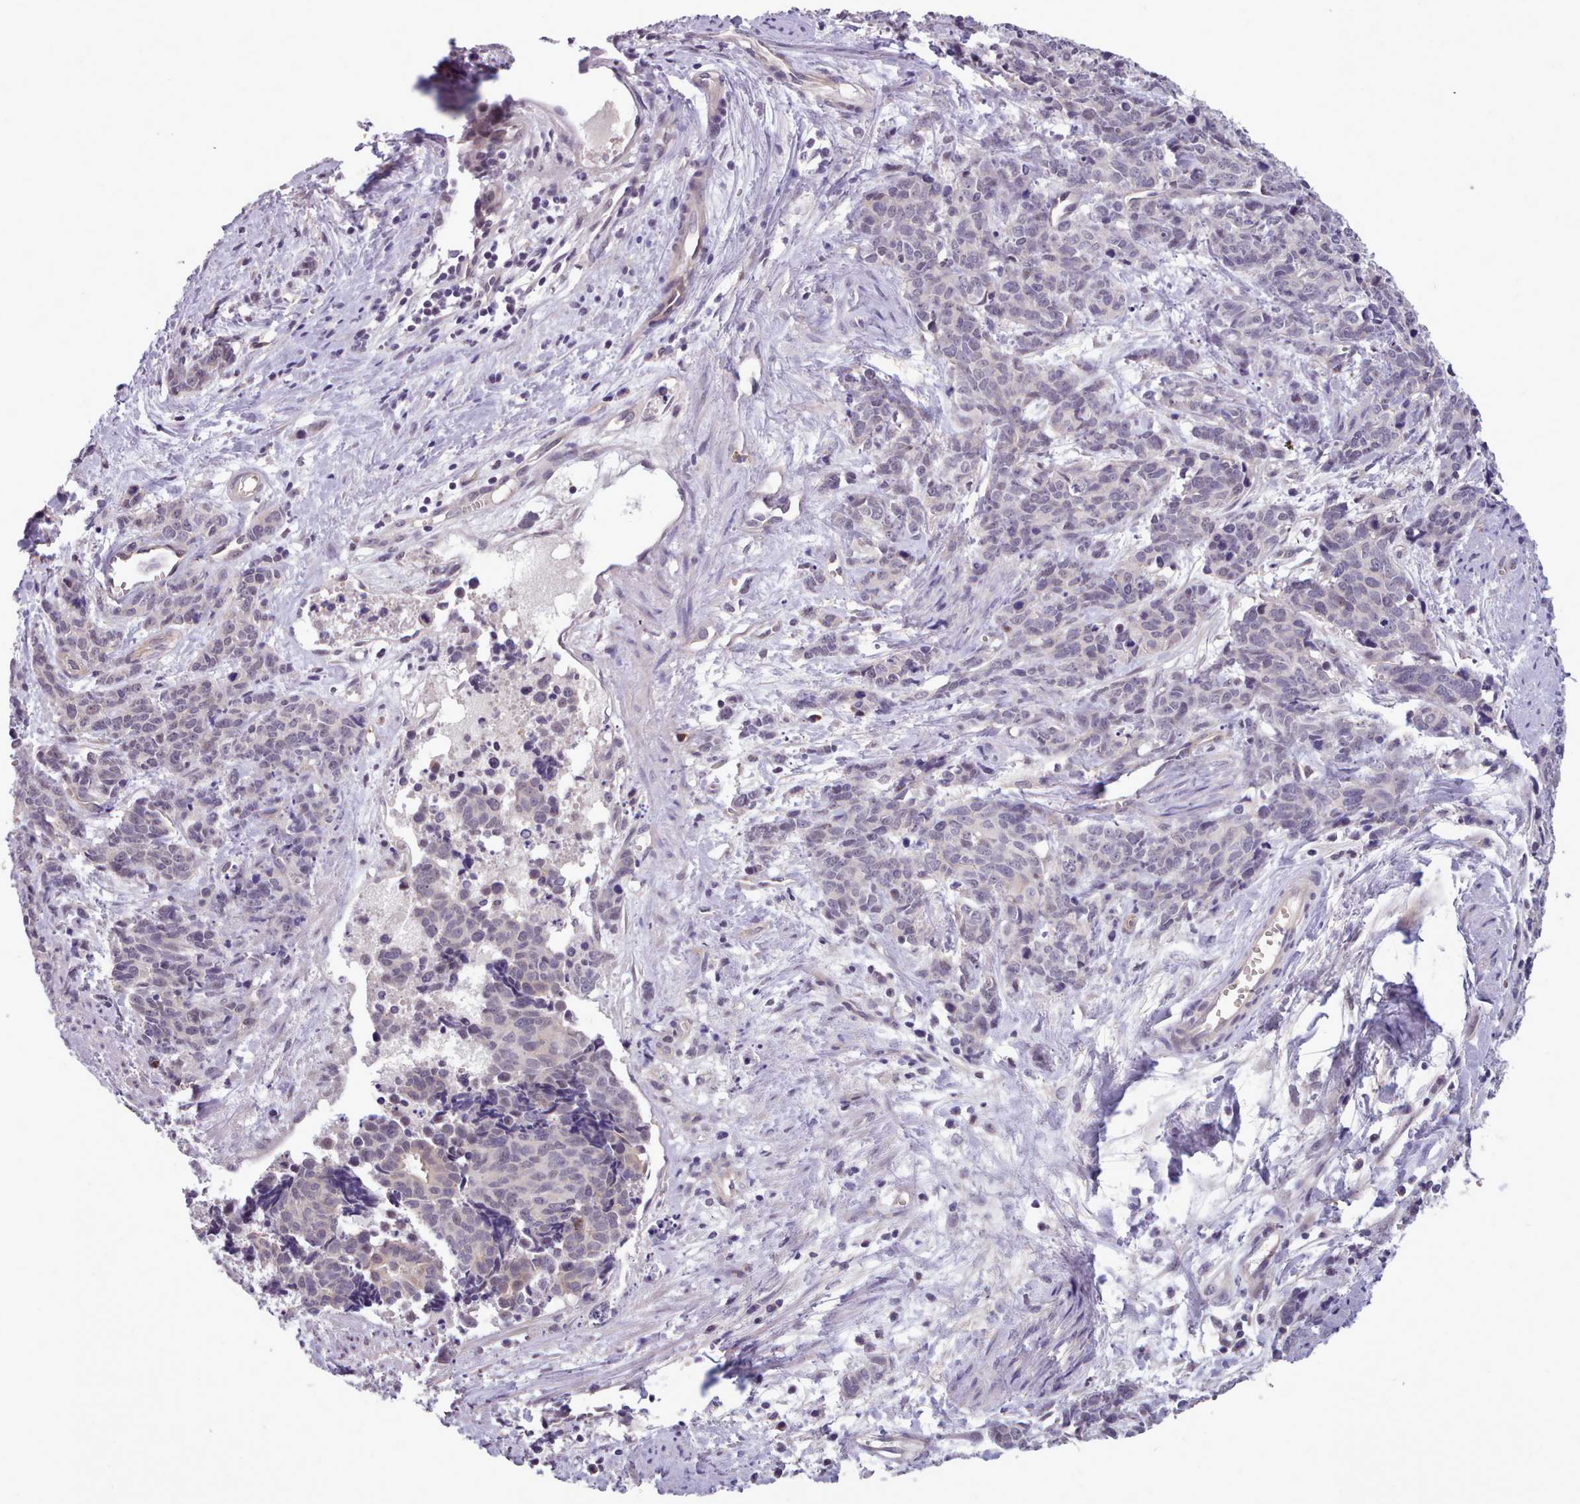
{"staining": {"intensity": "negative", "quantity": "none", "location": "none"}, "tissue": "cervical cancer", "cell_type": "Tumor cells", "image_type": "cancer", "snomed": [{"axis": "morphology", "description": "Squamous cell carcinoma, NOS"}, {"axis": "topography", "description": "Cervix"}], "caption": "This is a photomicrograph of immunohistochemistry staining of cervical cancer (squamous cell carcinoma), which shows no staining in tumor cells.", "gene": "KCTD16", "patient": {"sex": "female", "age": 60}}